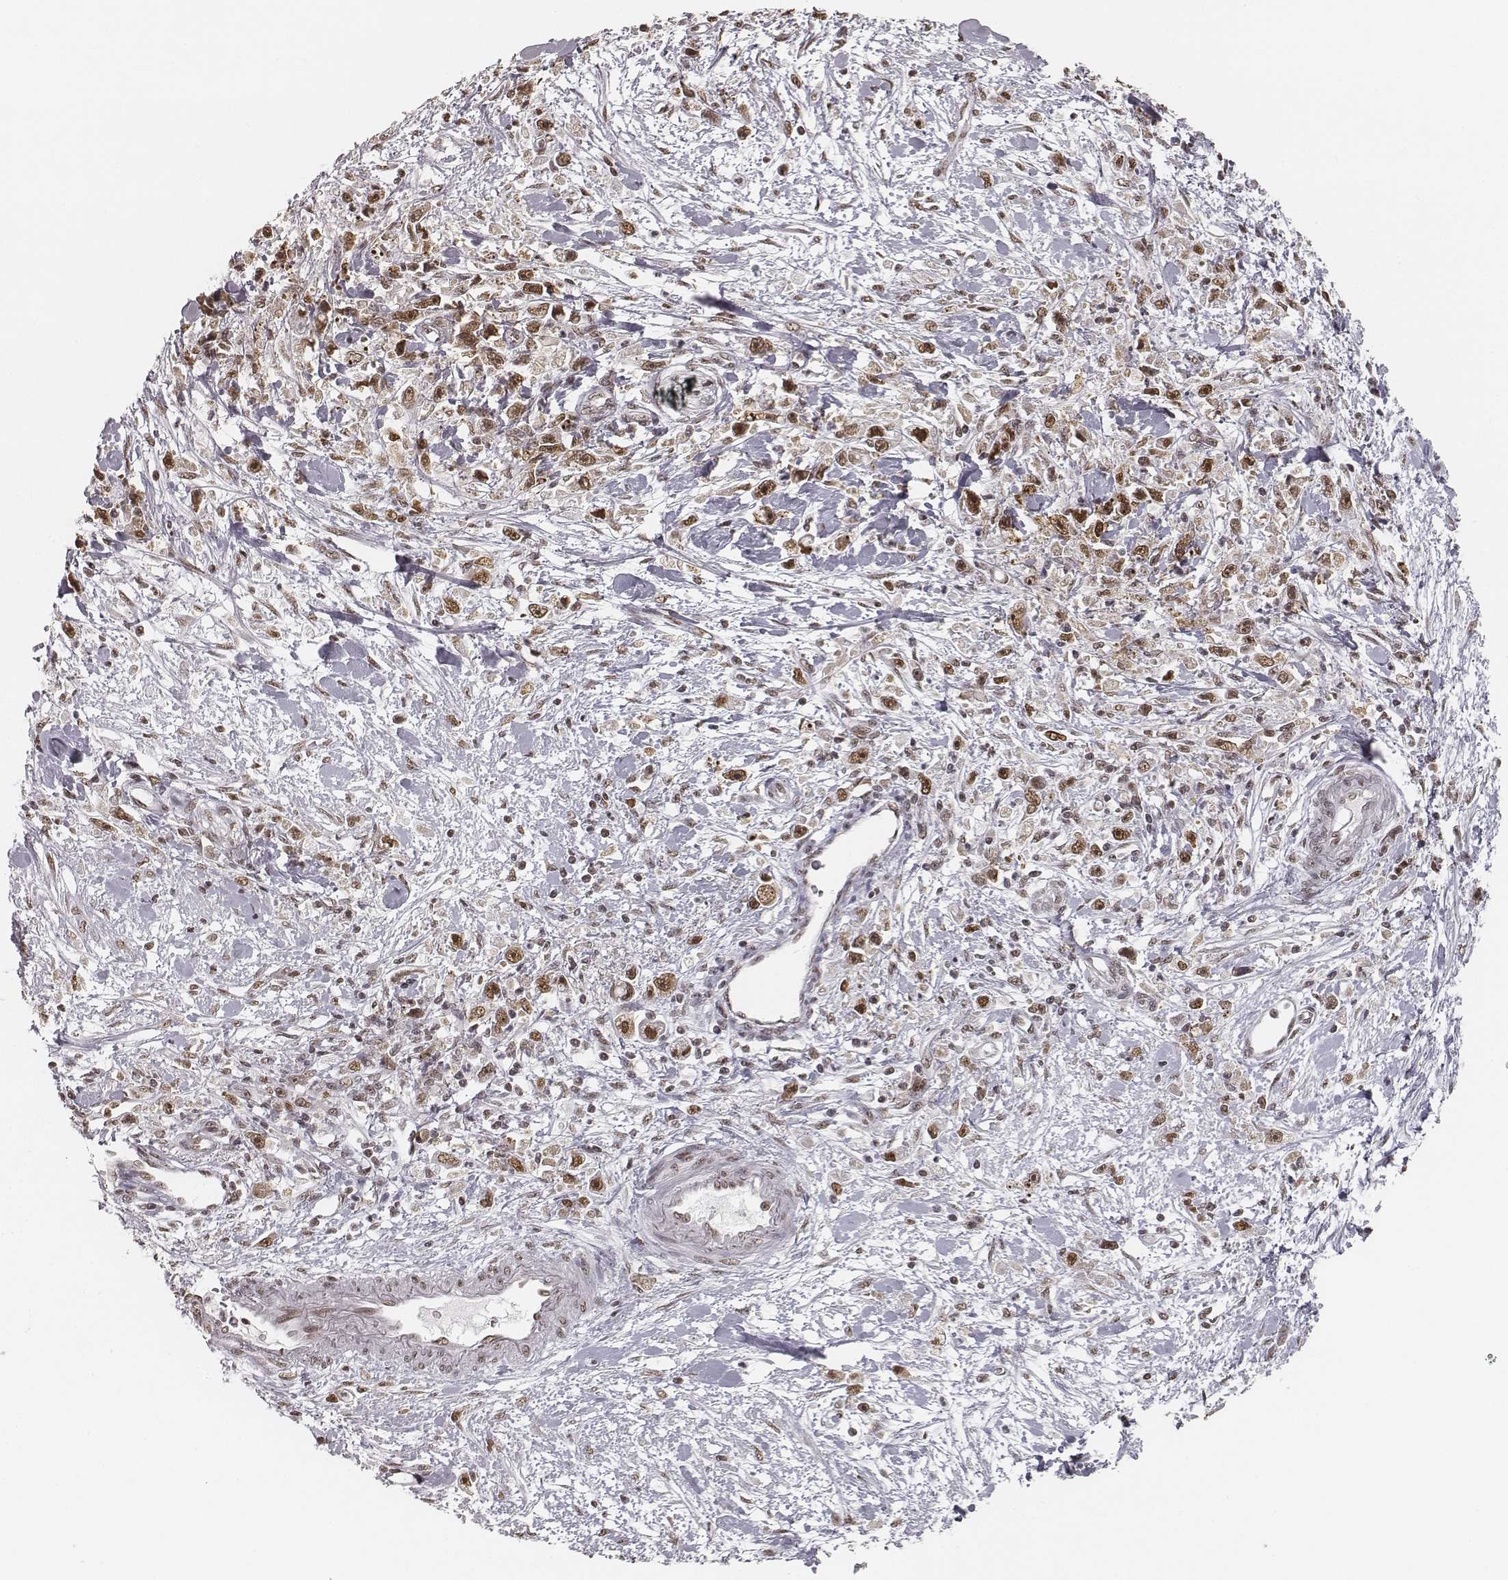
{"staining": {"intensity": "moderate", "quantity": ">75%", "location": "nuclear"}, "tissue": "stomach cancer", "cell_type": "Tumor cells", "image_type": "cancer", "snomed": [{"axis": "morphology", "description": "Adenocarcinoma, NOS"}, {"axis": "topography", "description": "Stomach"}], "caption": "The image demonstrates staining of stomach adenocarcinoma, revealing moderate nuclear protein staining (brown color) within tumor cells. Using DAB (3,3'-diaminobenzidine) (brown) and hematoxylin (blue) stains, captured at high magnification using brightfield microscopy.", "gene": "HMGA2", "patient": {"sex": "female", "age": 59}}